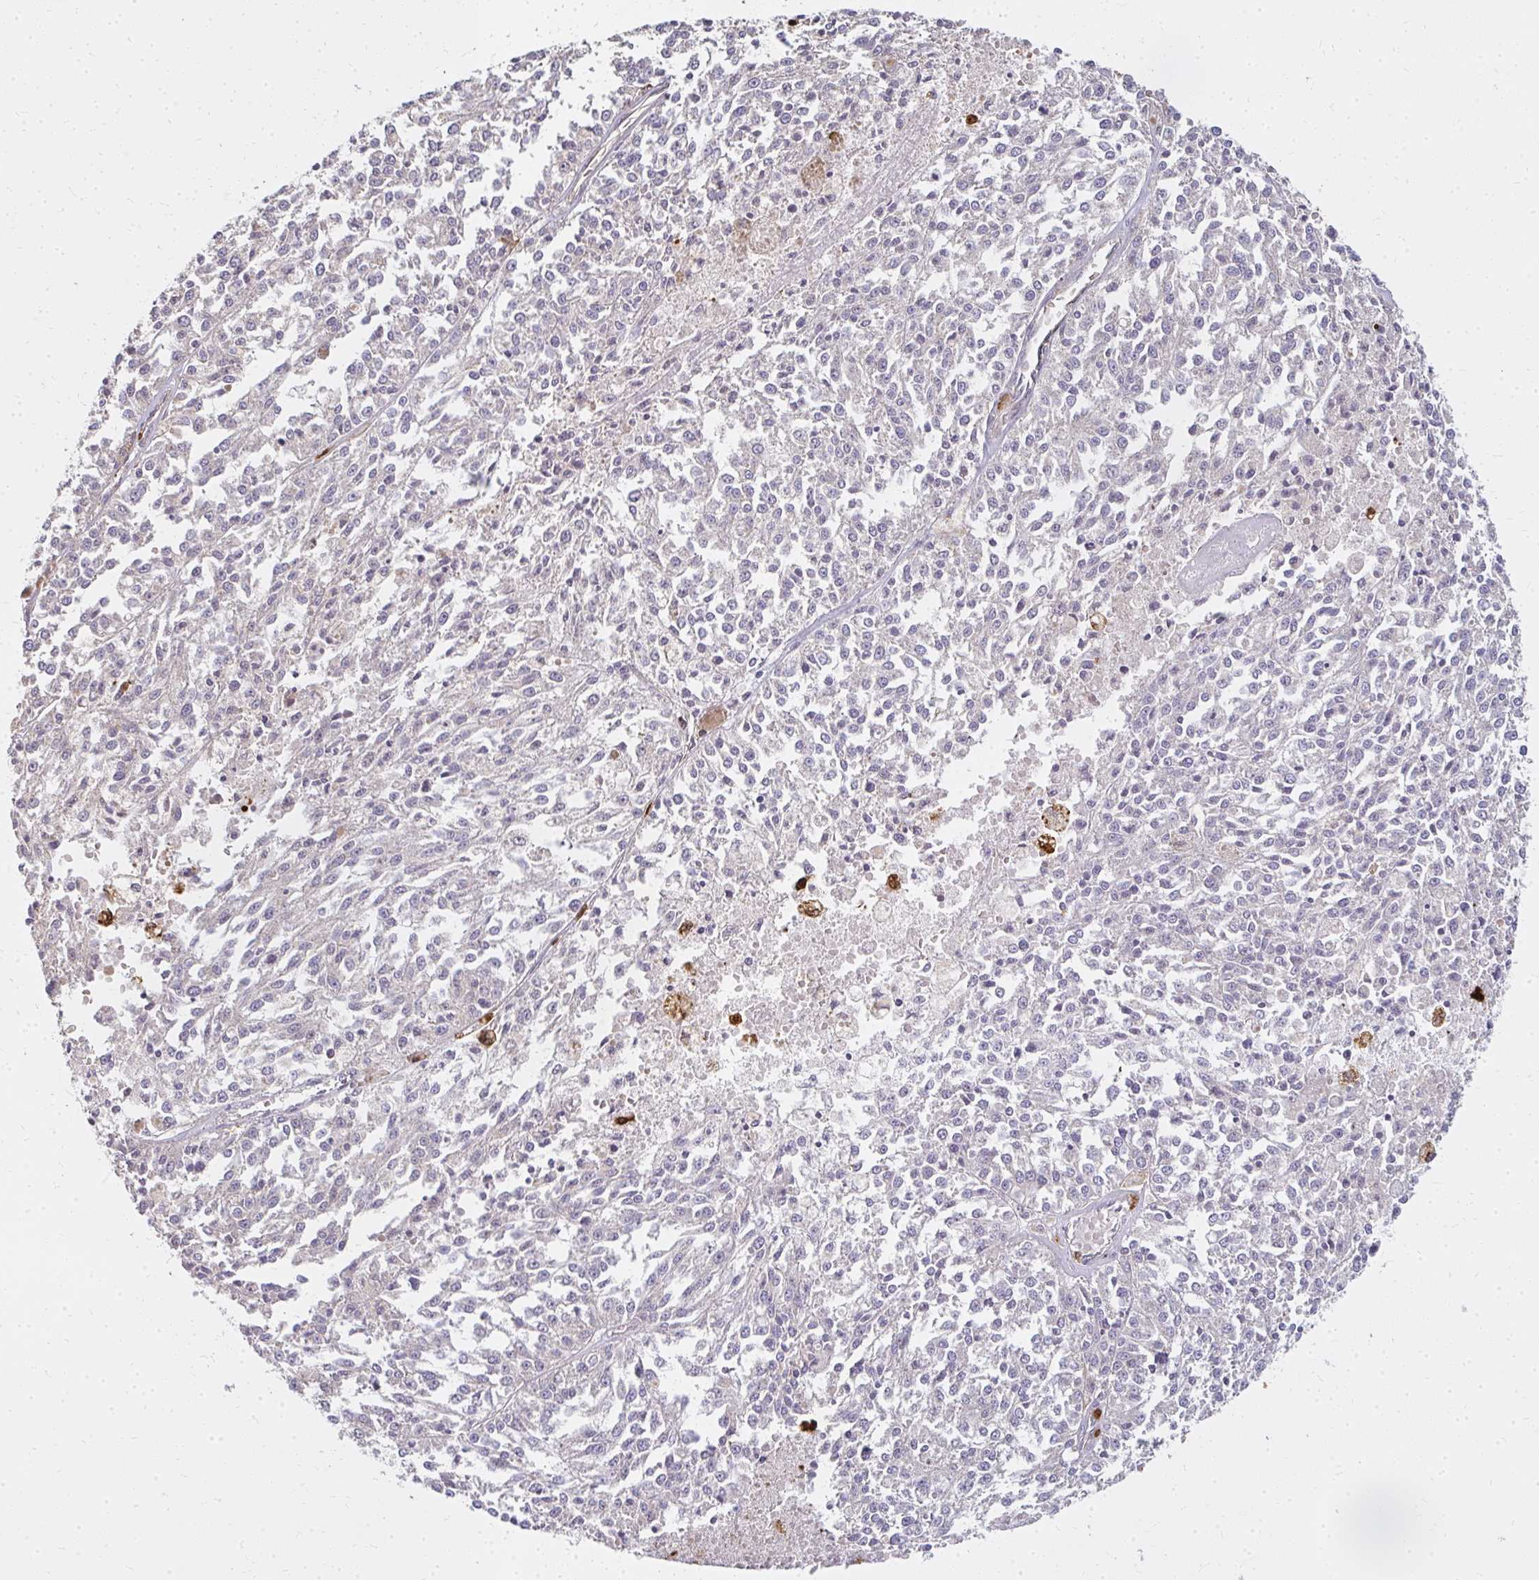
{"staining": {"intensity": "negative", "quantity": "none", "location": "none"}, "tissue": "melanoma", "cell_type": "Tumor cells", "image_type": "cancer", "snomed": [{"axis": "morphology", "description": "Malignant melanoma, NOS"}, {"axis": "topography", "description": "Skin"}], "caption": "Tumor cells are negative for protein expression in human melanoma. (Brightfield microscopy of DAB (3,3'-diaminobenzidine) IHC at high magnification).", "gene": "CNTRL", "patient": {"sex": "female", "age": 64}}